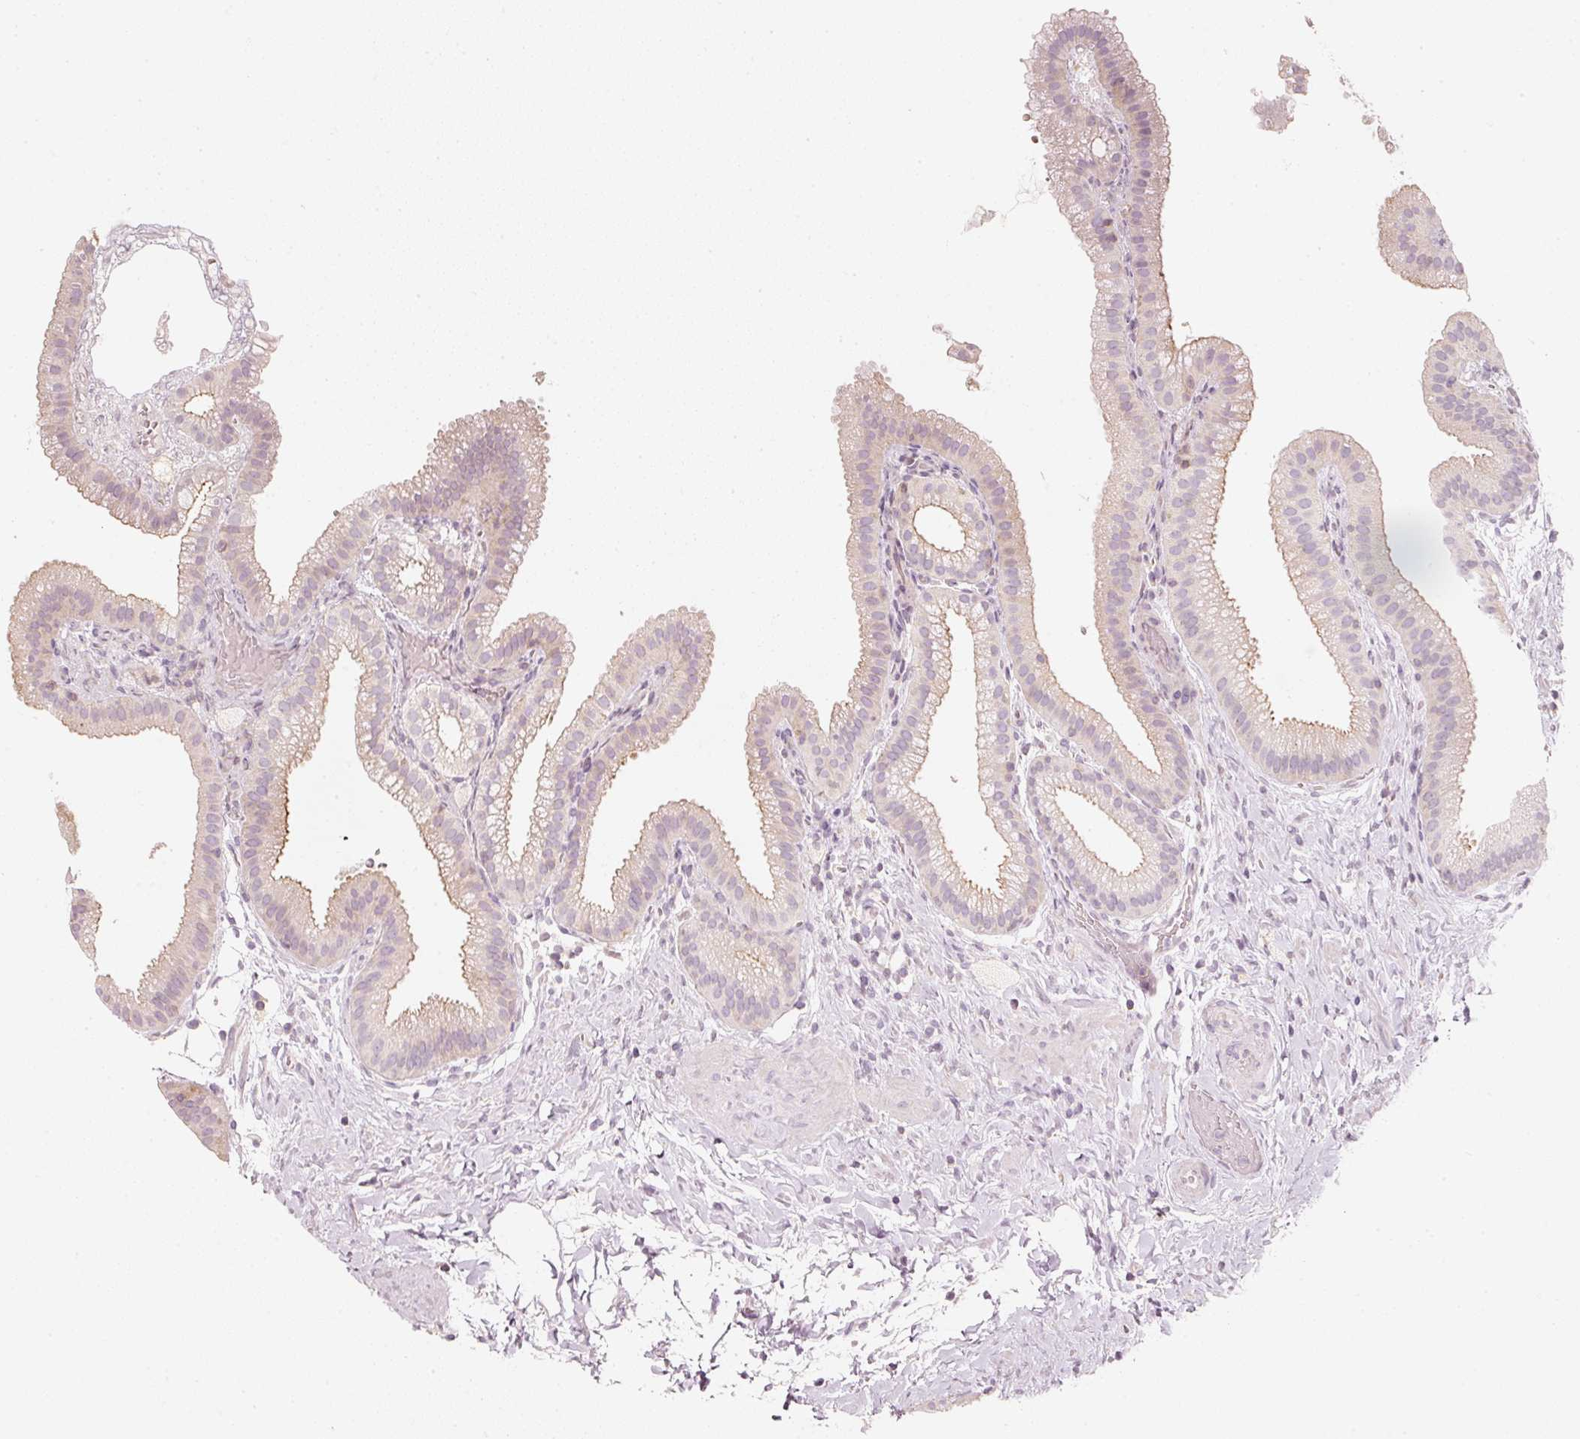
{"staining": {"intensity": "weak", "quantity": "25%-75%", "location": "cytoplasmic/membranous"}, "tissue": "gallbladder", "cell_type": "Glandular cells", "image_type": "normal", "snomed": [{"axis": "morphology", "description": "Normal tissue, NOS"}, {"axis": "topography", "description": "Gallbladder"}], "caption": "This is a histology image of immunohistochemistry (IHC) staining of normal gallbladder, which shows weak staining in the cytoplasmic/membranous of glandular cells.", "gene": "TREX2", "patient": {"sex": "female", "age": 63}}